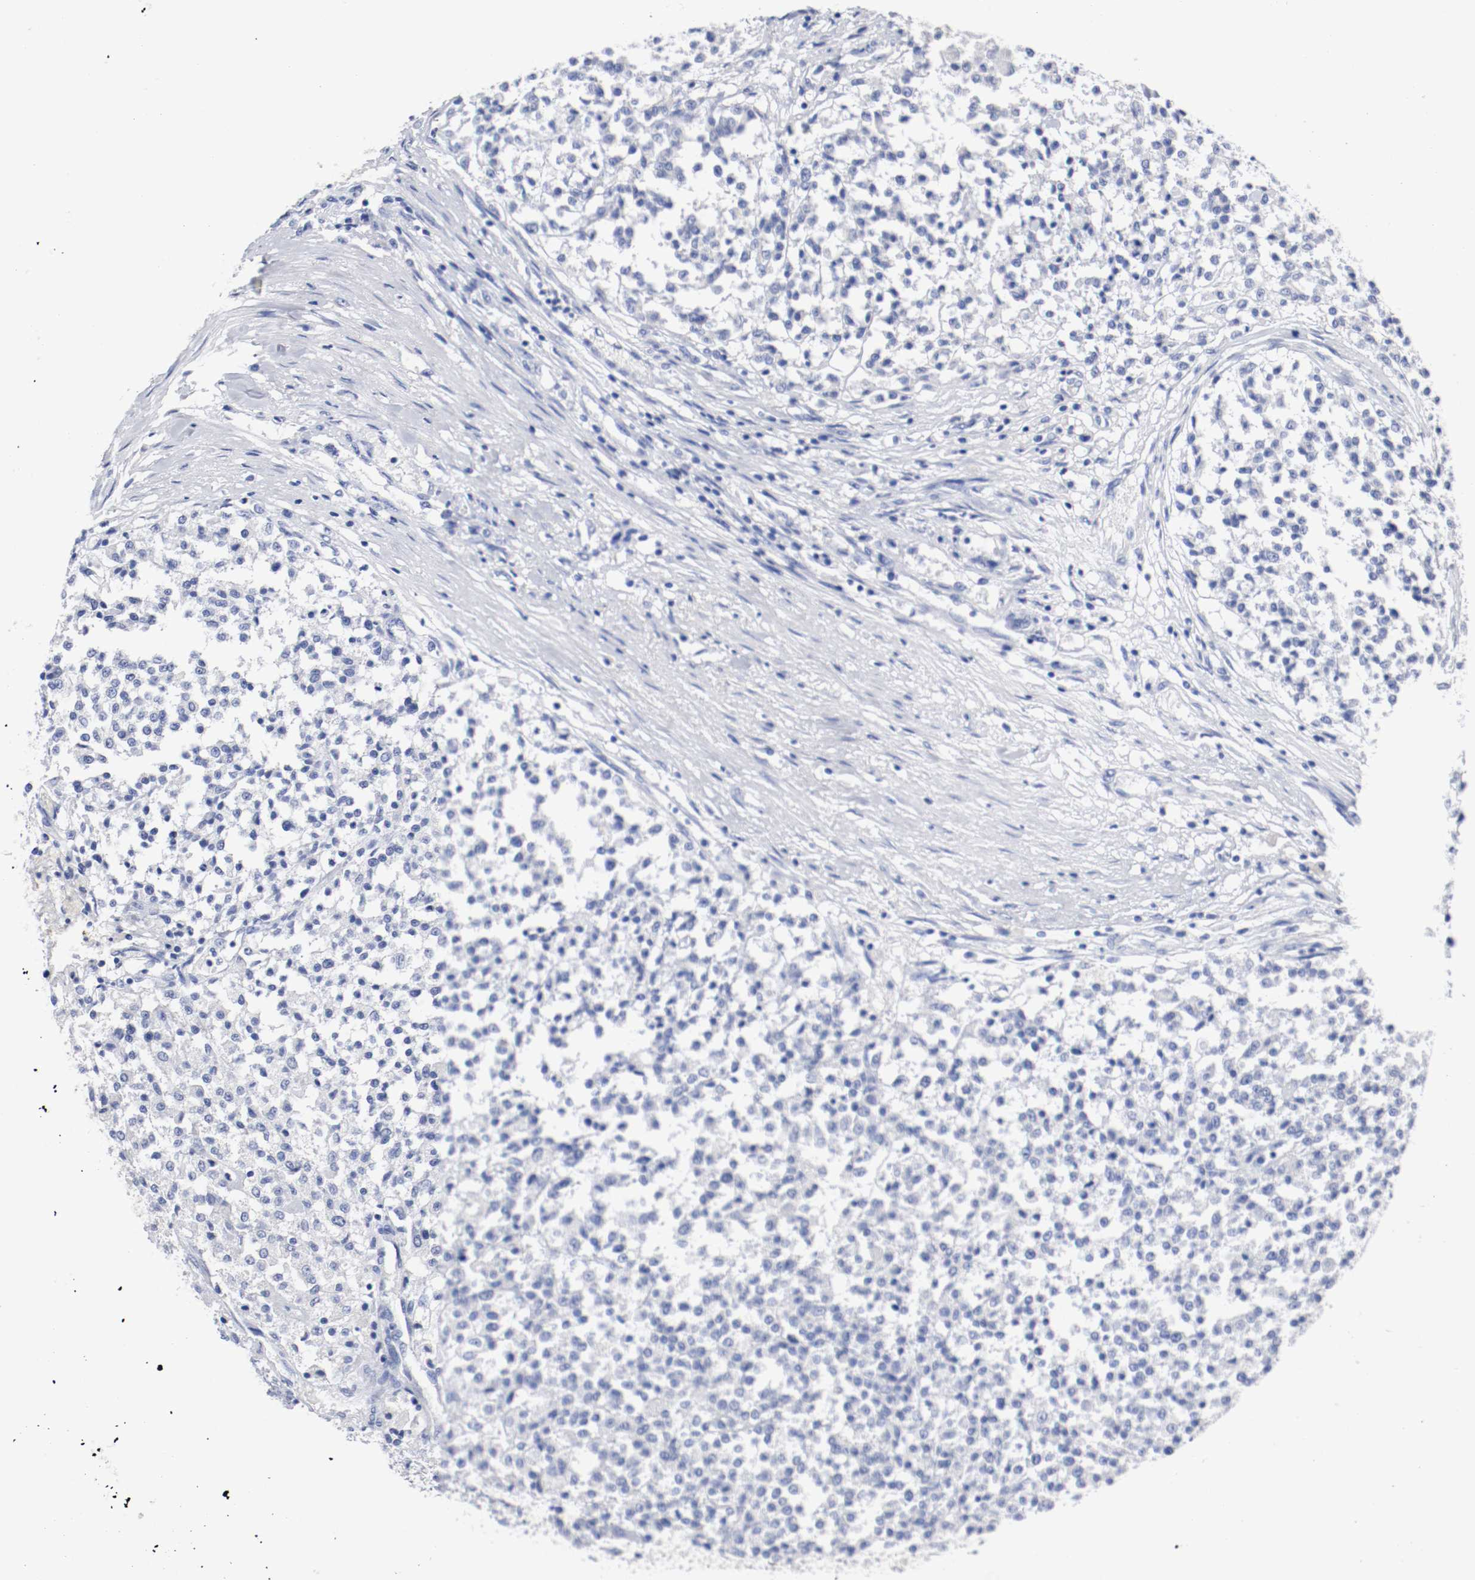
{"staining": {"intensity": "negative", "quantity": "none", "location": "none"}, "tissue": "testis cancer", "cell_type": "Tumor cells", "image_type": "cancer", "snomed": [{"axis": "morphology", "description": "Seminoma, NOS"}, {"axis": "topography", "description": "Testis"}], "caption": "Tumor cells are negative for protein expression in human seminoma (testis).", "gene": "GAD1", "patient": {"sex": "male", "age": 59}}